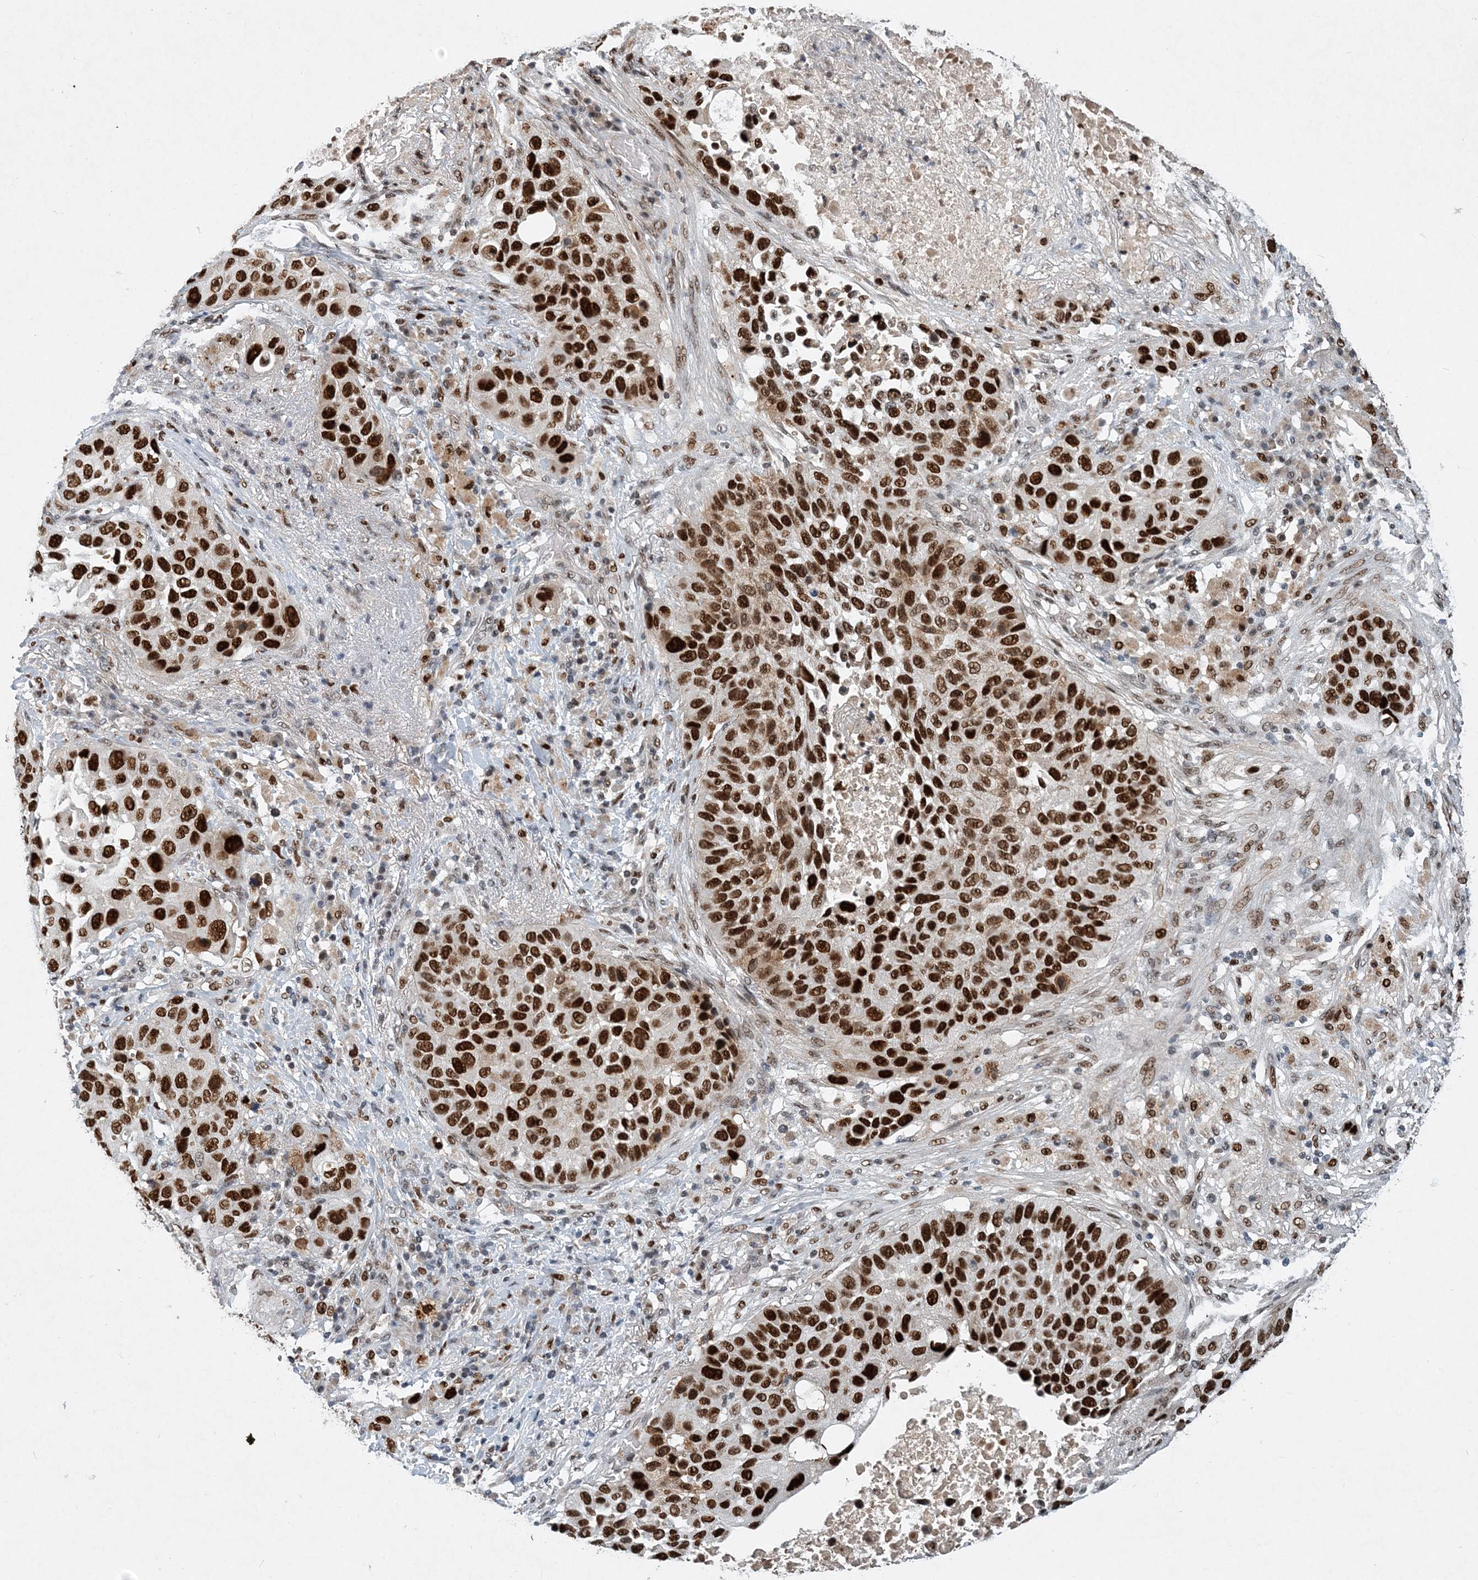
{"staining": {"intensity": "strong", "quantity": ">75%", "location": "nuclear"}, "tissue": "lung cancer", "cell_type": "Tumor cells", "image_type": "cancer", "snomed": [{"axis": "morphology", "description": "Squamous cell carcinoma, NOS"}, {"axis": "topography", "description": "Lung"}], "caption": "IHC of human squamous cell carcinoma (lung) displays high levels of strong nuclear positivity in about >75% of tumor cells. Nuclei are stained in blue.", "gene": "KPNA4", "patient": {"sex": "male", "age": 57}}